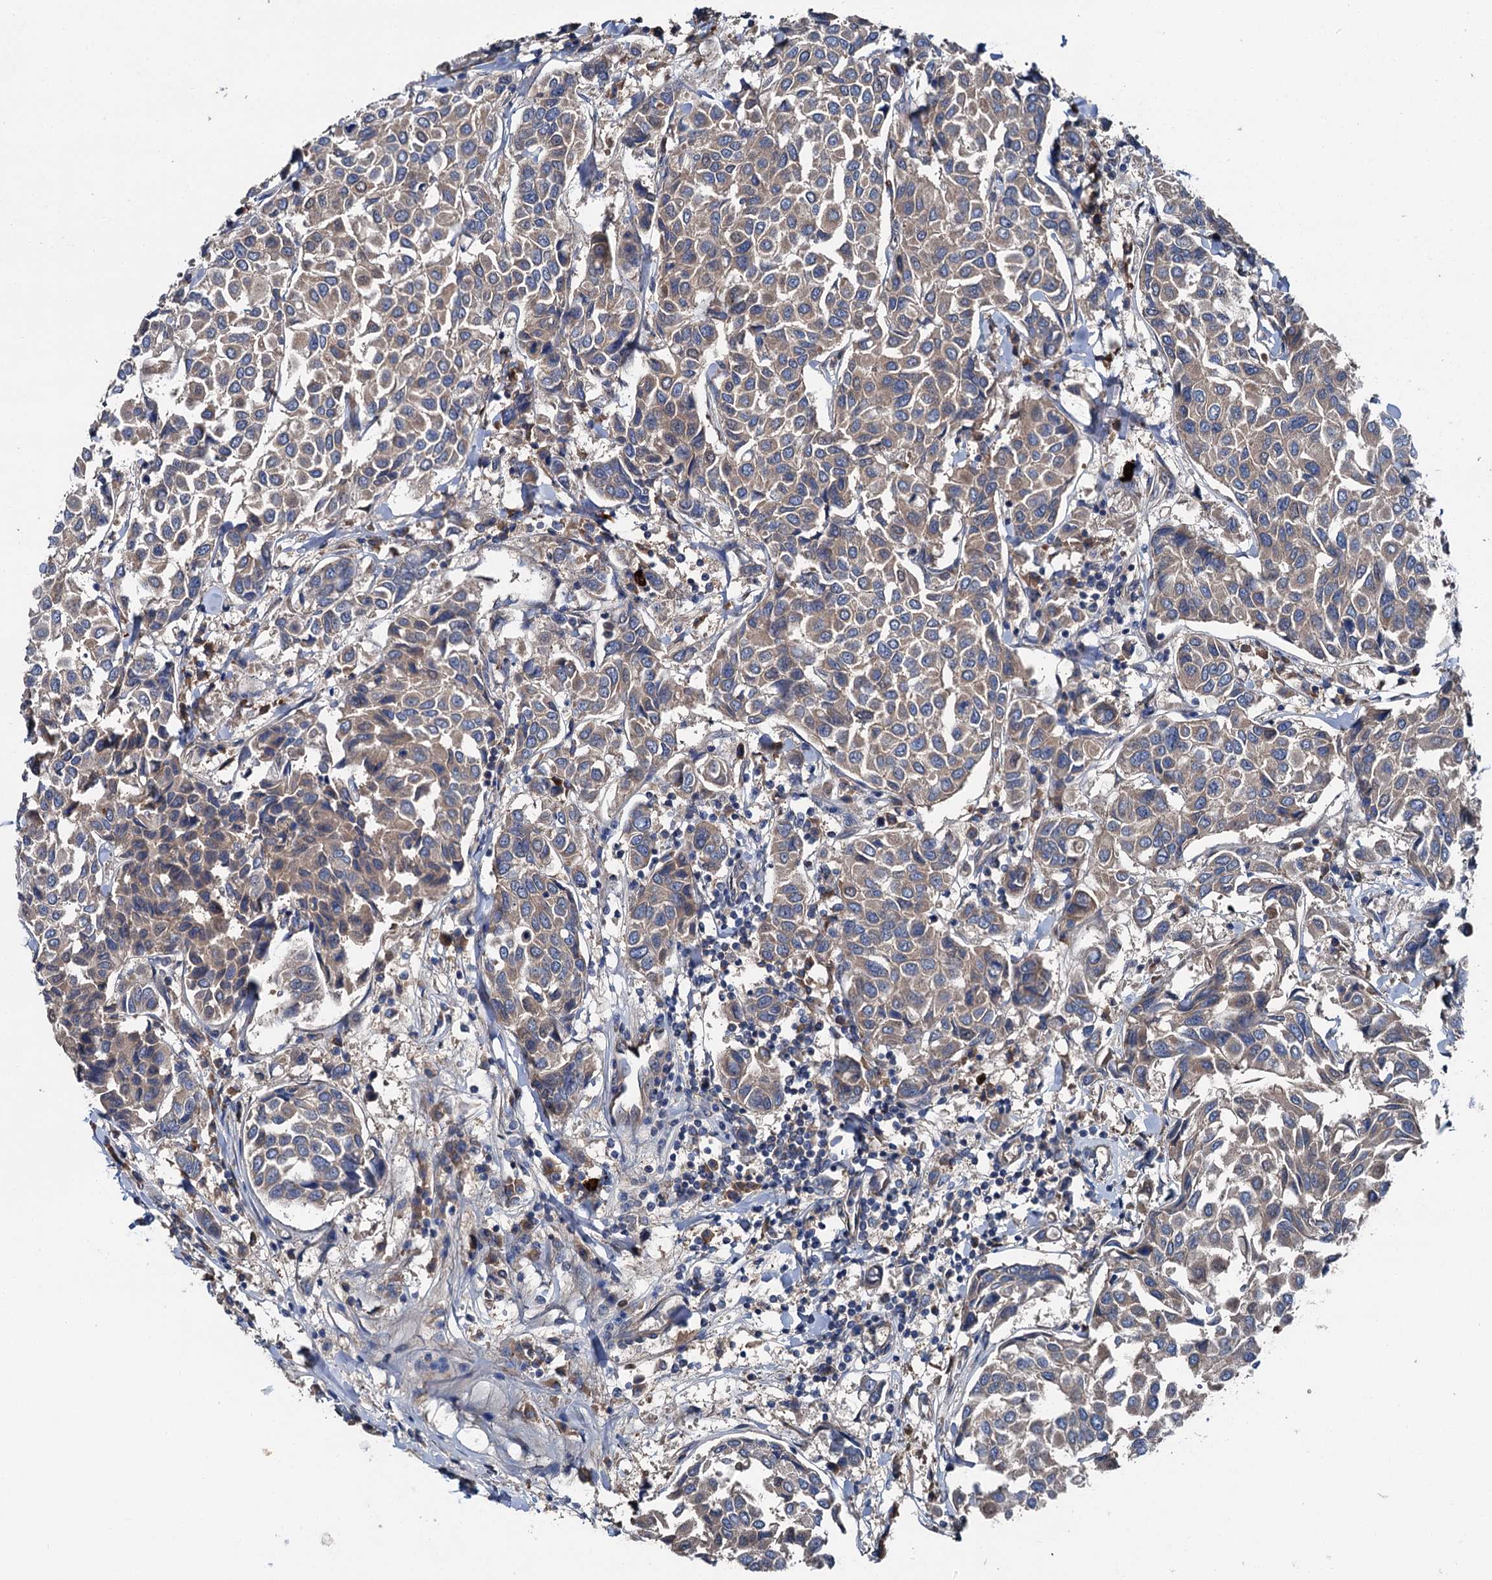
{"staining": {"intensity": "weak", "quantity": ">75%", "location": "cytoplasmic/membranous"}, "tissue": "breast cancer", "cell_type": "Tumor cells", "image_type": "cancer", "snomed": [{"axis": "morphology", "description": "Duct carcinoma"}, {"axis": "topography", "description": "Breast"}], "caption": "Immunohistochemistry of breast cancer (intraductal carcinoma) displays low levels of weak cytoplasmic/membranous staining in about >75% of tumor cells. Nuclei are stained in blue.", "gene": "SLC22A25", "patient": {"sex": "female", "age": 55}}